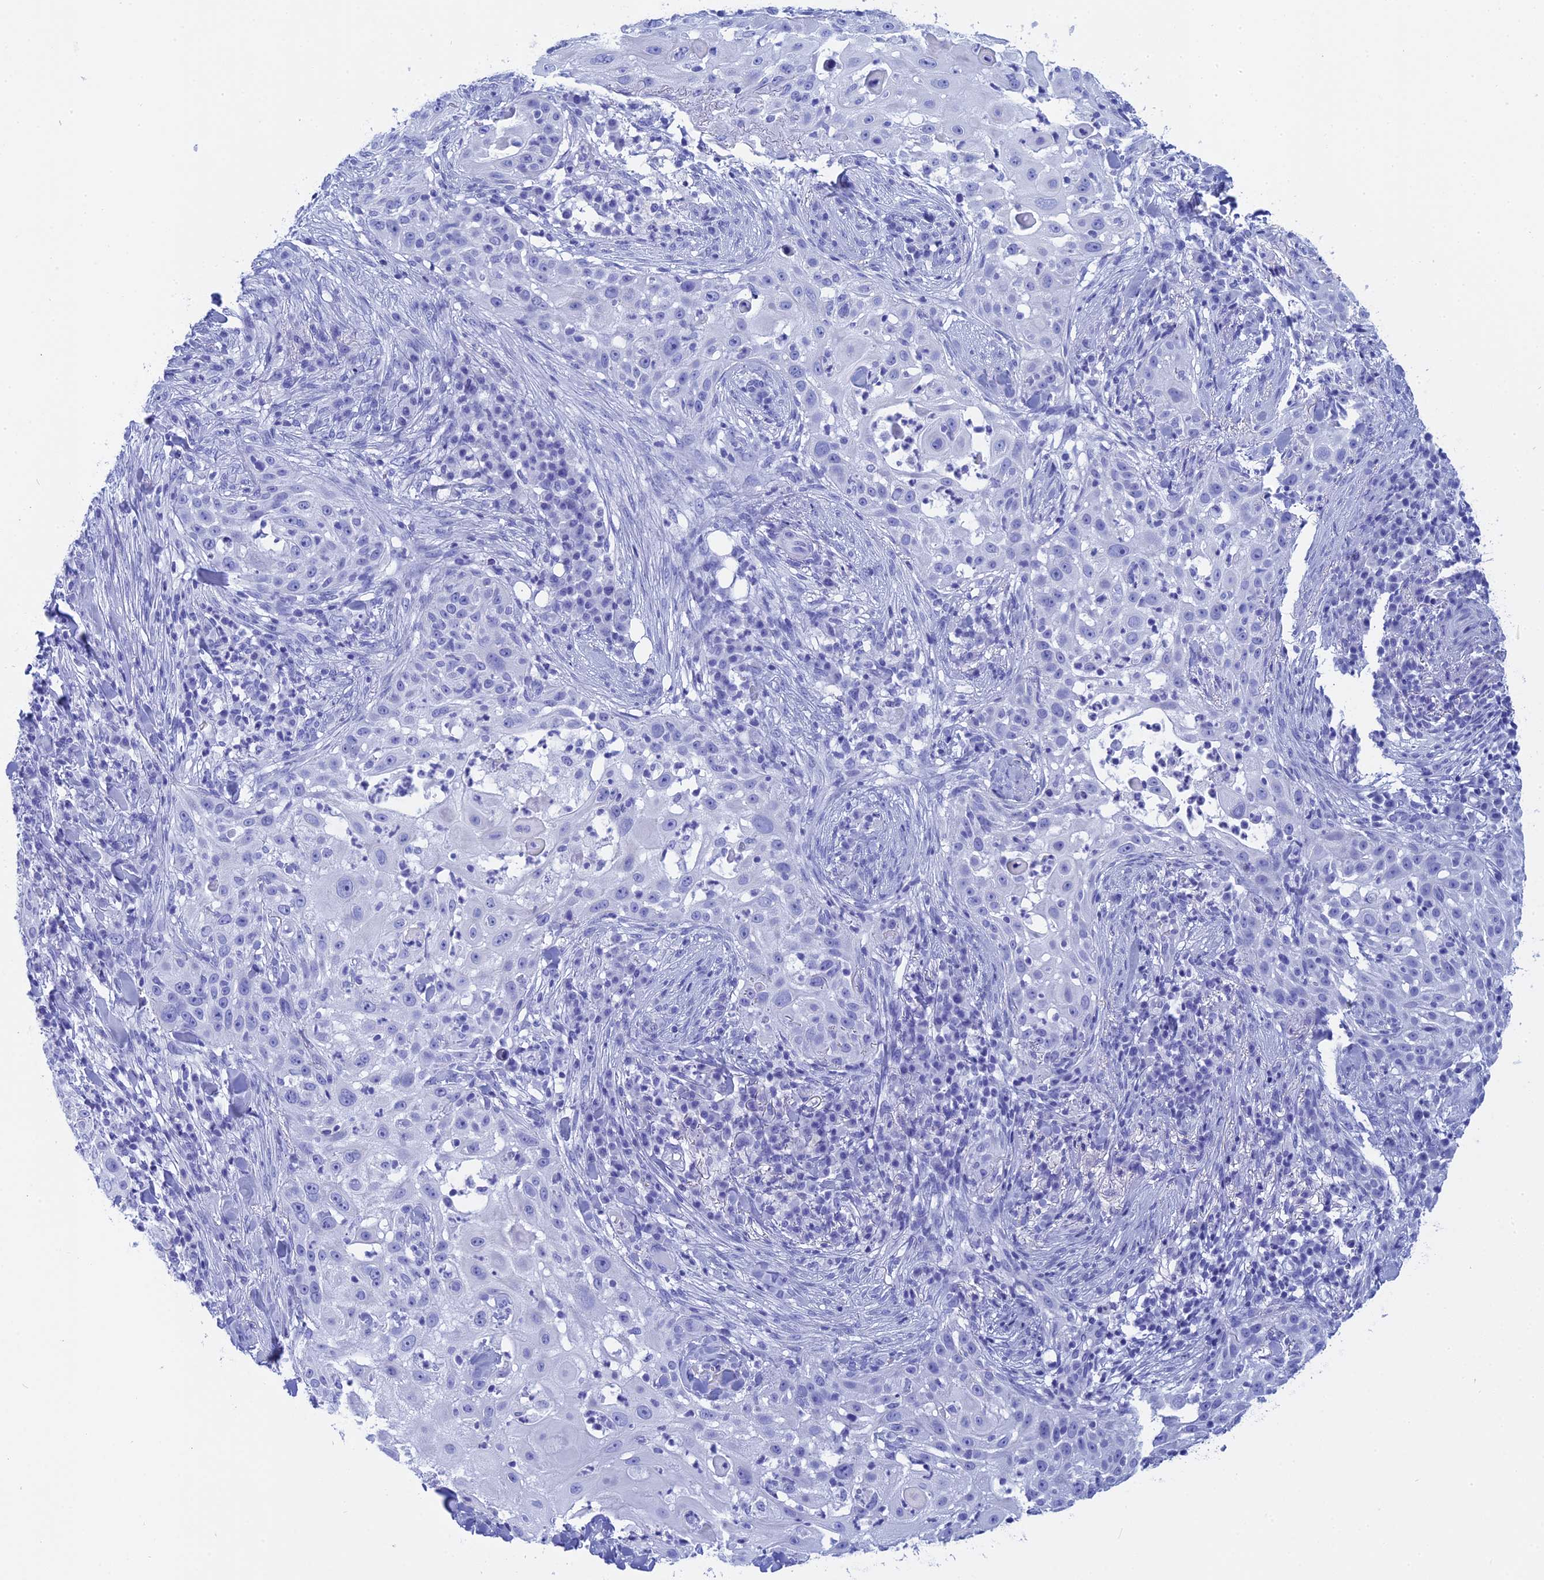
{"staining": {"intensity": "negative", "quantity": "none", "location": "none"}, "tissue": "skin cancer", "cell_type": "Tumor cells", "image_type": "cancer", "snomed": [{"axis": "morphology", "description": "Squamous cell carcinoma, NOS"}, {"axis": "topography", "description": "Skin"}], "caption": "Photomicrograph shows no protein positivity in tumor cells of skin cancer (squamous cell carcinoma) tissue.", "gene": "TEX101", "patient": {"sex": "female", "age": 44}}